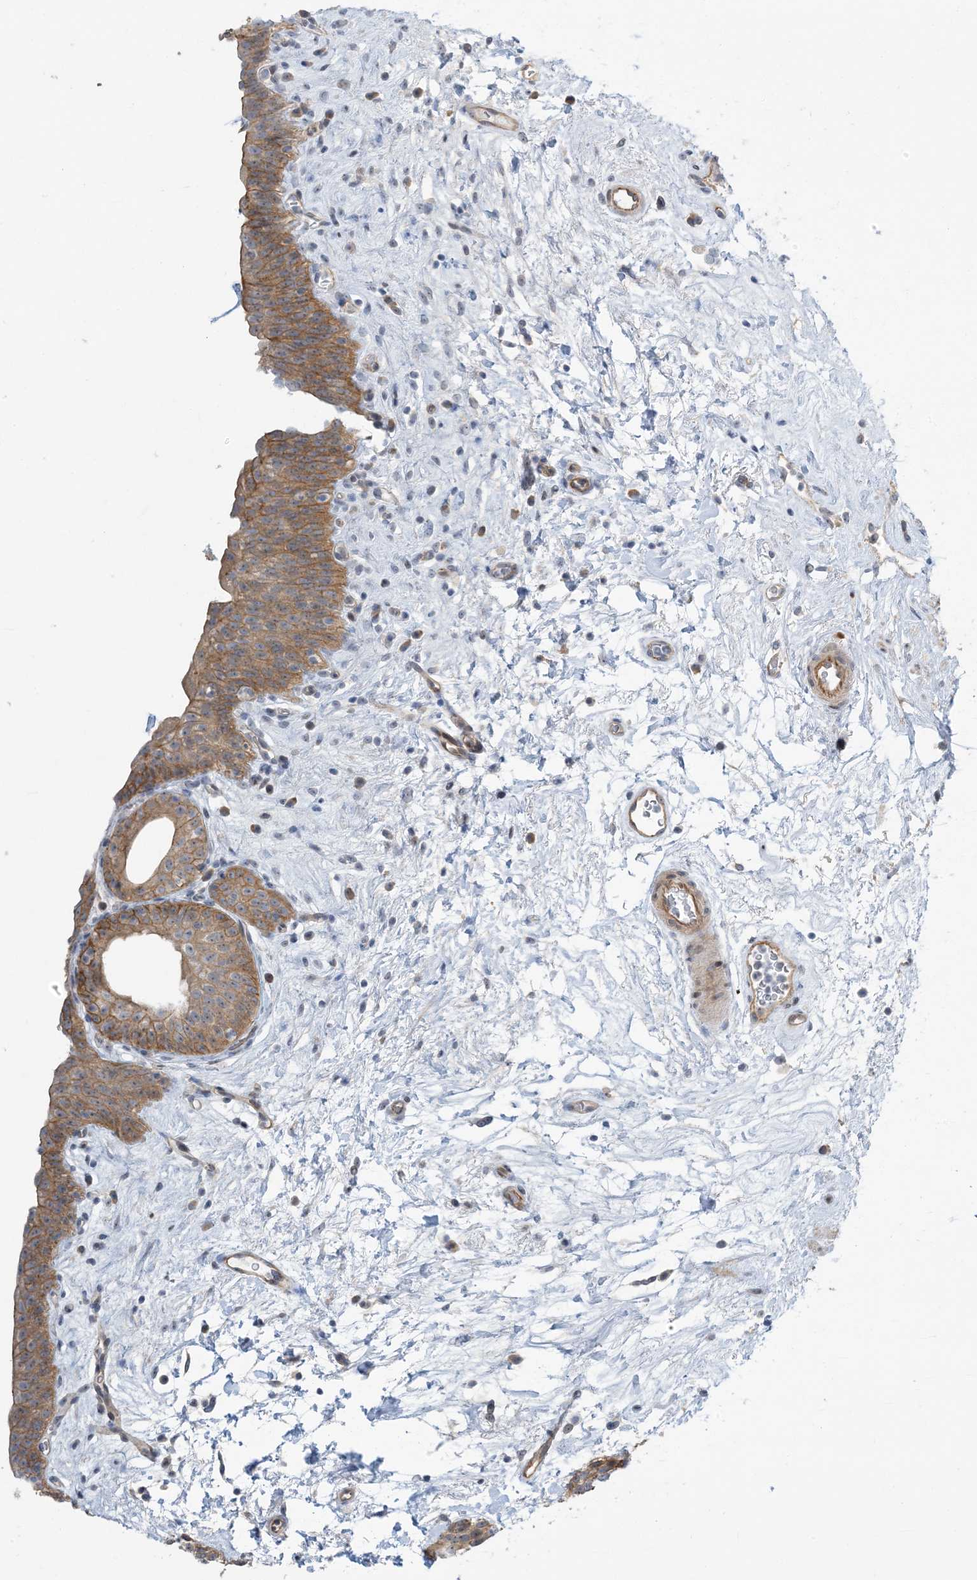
{"staining": {"intensity": "moderate", "quantity": ">75%", "location": "cytoplasmic/membranous"}, "tissue": "urinary bladder", "cell_type": "Urothelial cells", "image_type": "normal", "snomed": [{"axis": "morphology", "description": "Normal tissue, NOS"}, {"axis": "topography", "description": "Urinary bladder"}], "caption": "Benign urinary bladder exhibits moderate cytoplasmic/membranous staining in approximately >75% of urothelial cells, visualized by immunohistochemistry.", "gene": "IL36B", "patient": {"sex": "male", "age": 83}}